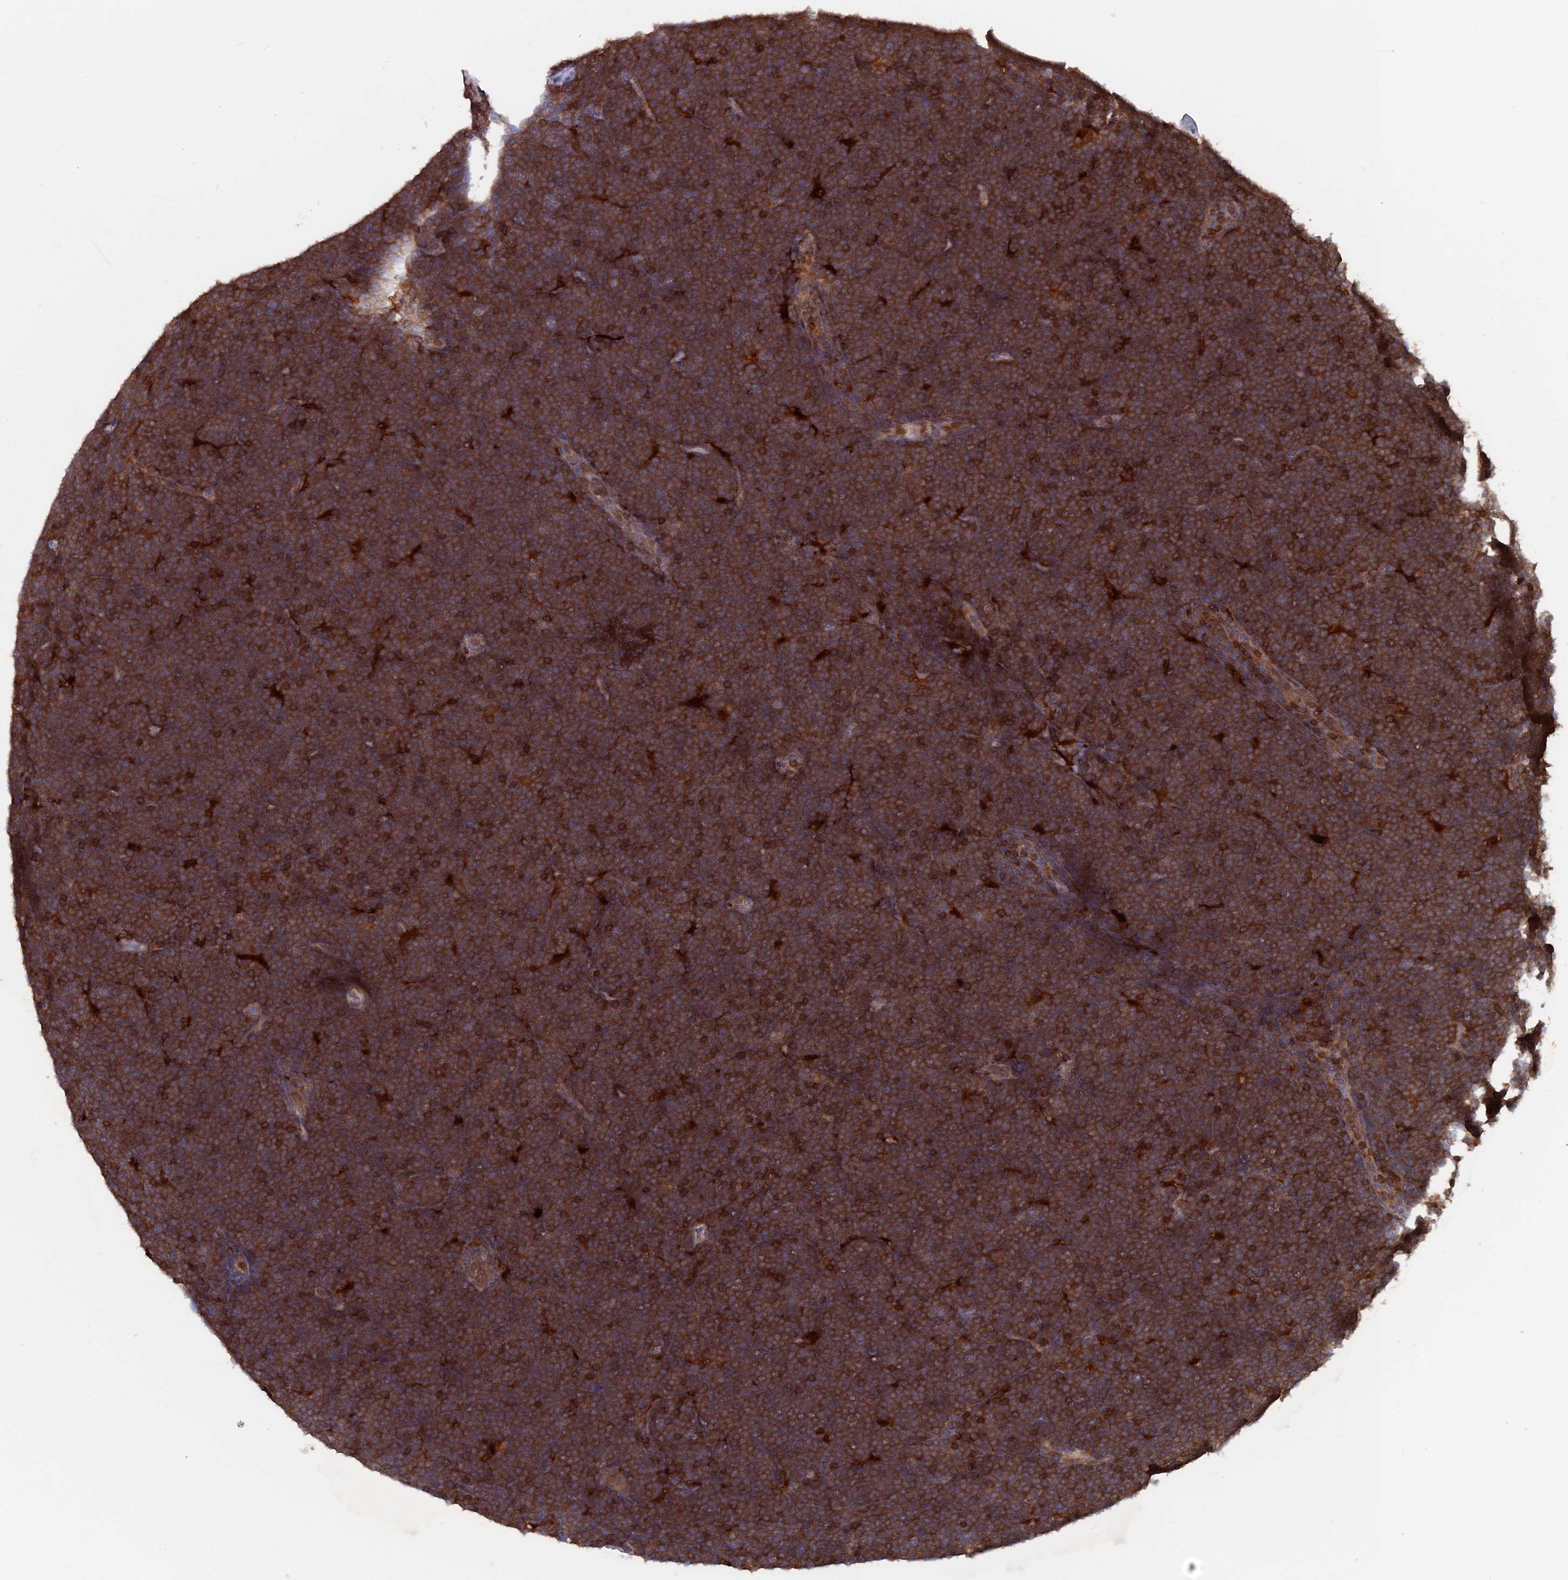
{"staining": {"intensity": "strong", "quantity": ">75%", "location": "cytoplasmic/membranous"}, "tissue": "lymphoma", "cell_type": "Tumor cells", "image_type": "cancer", "snomed": [{"axis": "morphology", "description": "Malignant lymphoma, non-Hodgkin's type, High grade"}, {"axis": "topography", "description": "Lymph node"}], "caption": "This histopathology image demonstrates immunohistochemistry (IHC) staining of malignant lymphoma, non-Hodgkin's type (high-grade), with high strong cytoplasmic/membranous expression in approximately >75% of tumor cells.", "gene": "BLVRA", "patient": {"sex": "male", "age": 13}}